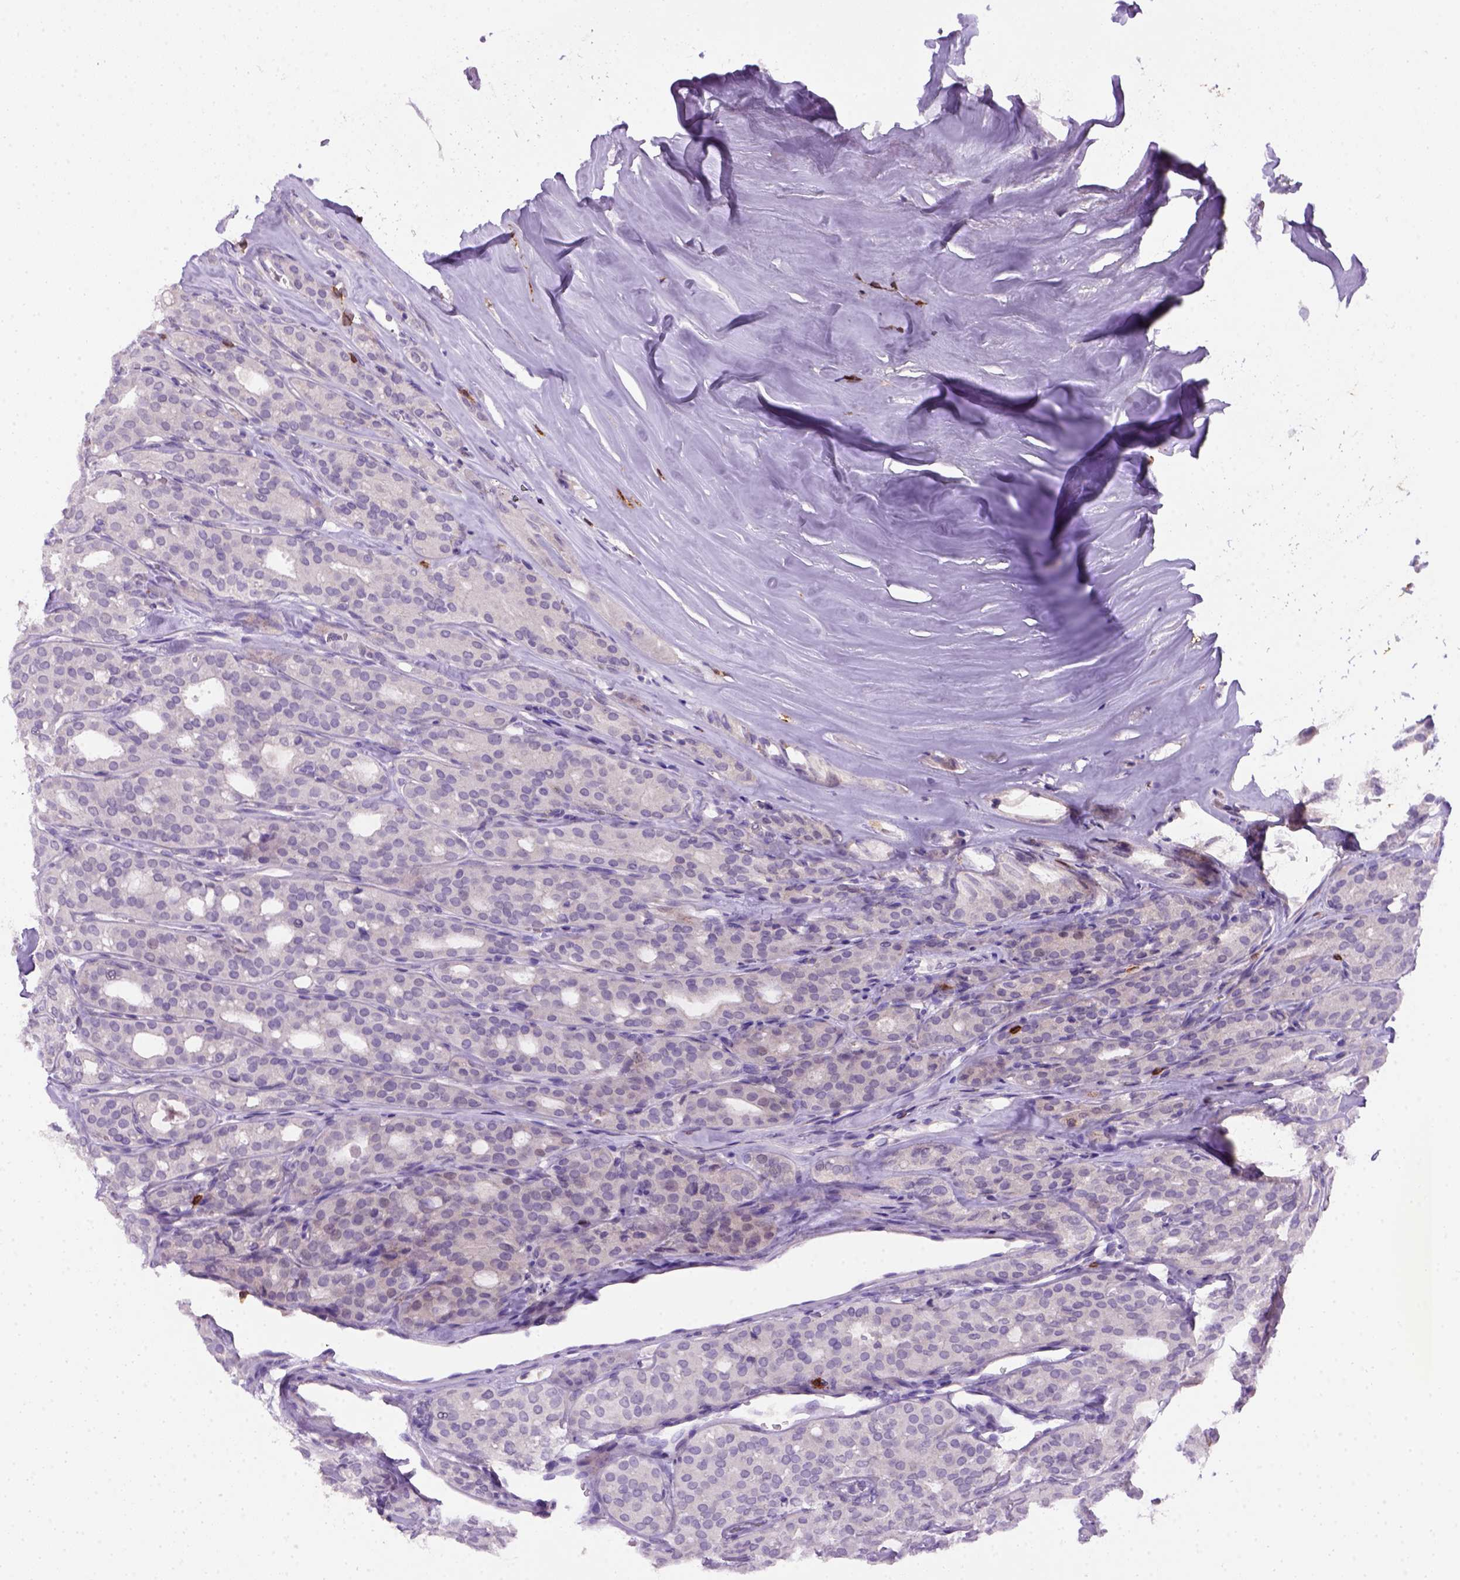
{"staining": {"intensity": "negative", "quantity": "none", "location": "none"}, "tissue": "thyroid cancer", "cell_type": "Tumor cells", "image_type": "cancer", "snomed": [{"axis": "morphology", "description": "Follicular adenoma carcinoma, NOS"}, {"axis": "topography", "description": "Thyroid gland"}], "caption": "Tumor cells are negative for protein expression in human thyroid cancer. The staining was performed using DAB to visualize the protein expression in brown, while the nuclei were stained in blue with hematoxylin (Magnification: 20x).", "gene": "CD3E", "patient": {"sex": "male", "age": 75}}